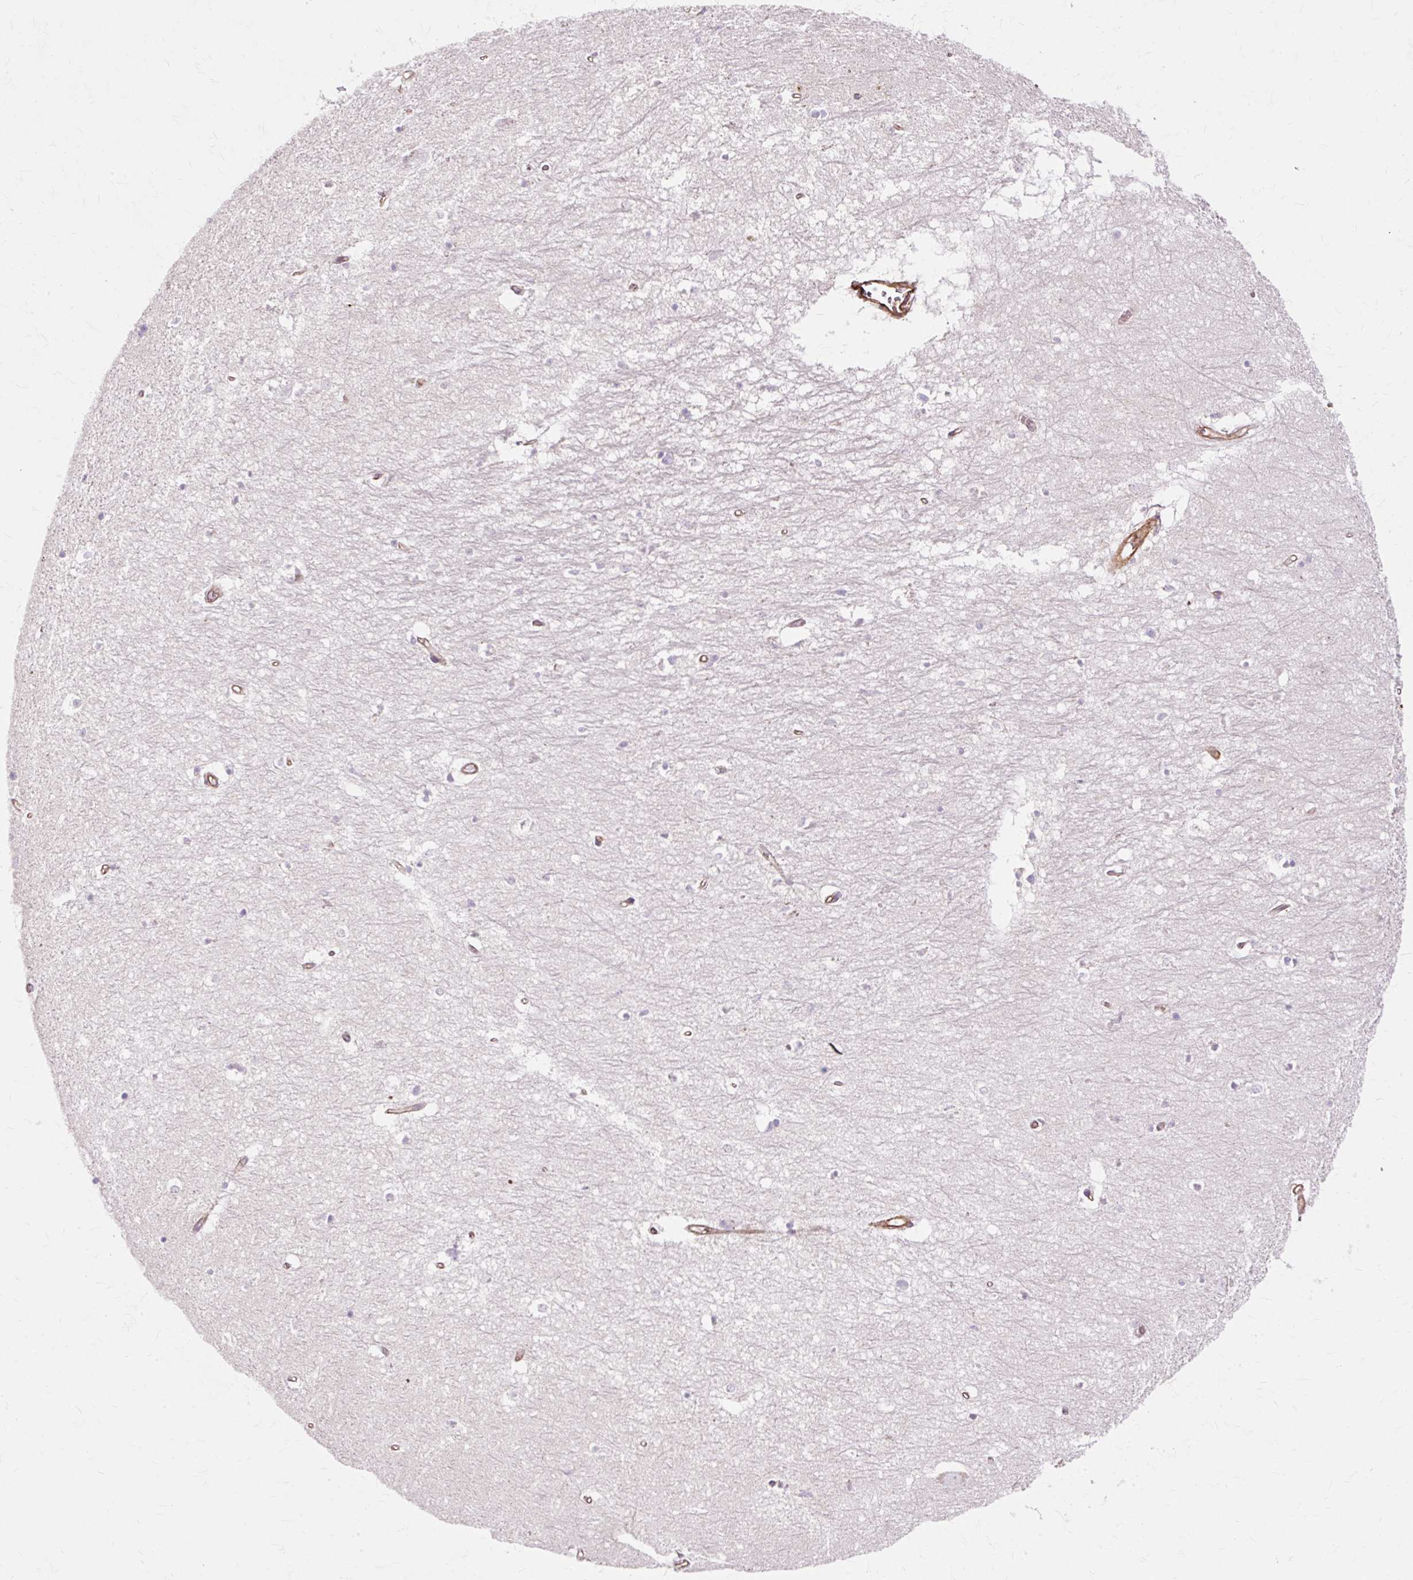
{"staining": {"intensity": "negative", "quantity": "none", "location": "none"}, "tissue": "hippocampus", "cell_type": "Glial cells", "image_type": "normal", "snomed": [{"axis": "morphology", "description": "Normal tissue, NOS"}, {"axis": "topography", "description": "Hippocampus"}], "caption": "Photomicrograph shows no significant protein staining in glial cells of normal hippocampus.", "gene": "TBC1D2B", "patient": {"sex": "female", "age": 64}}